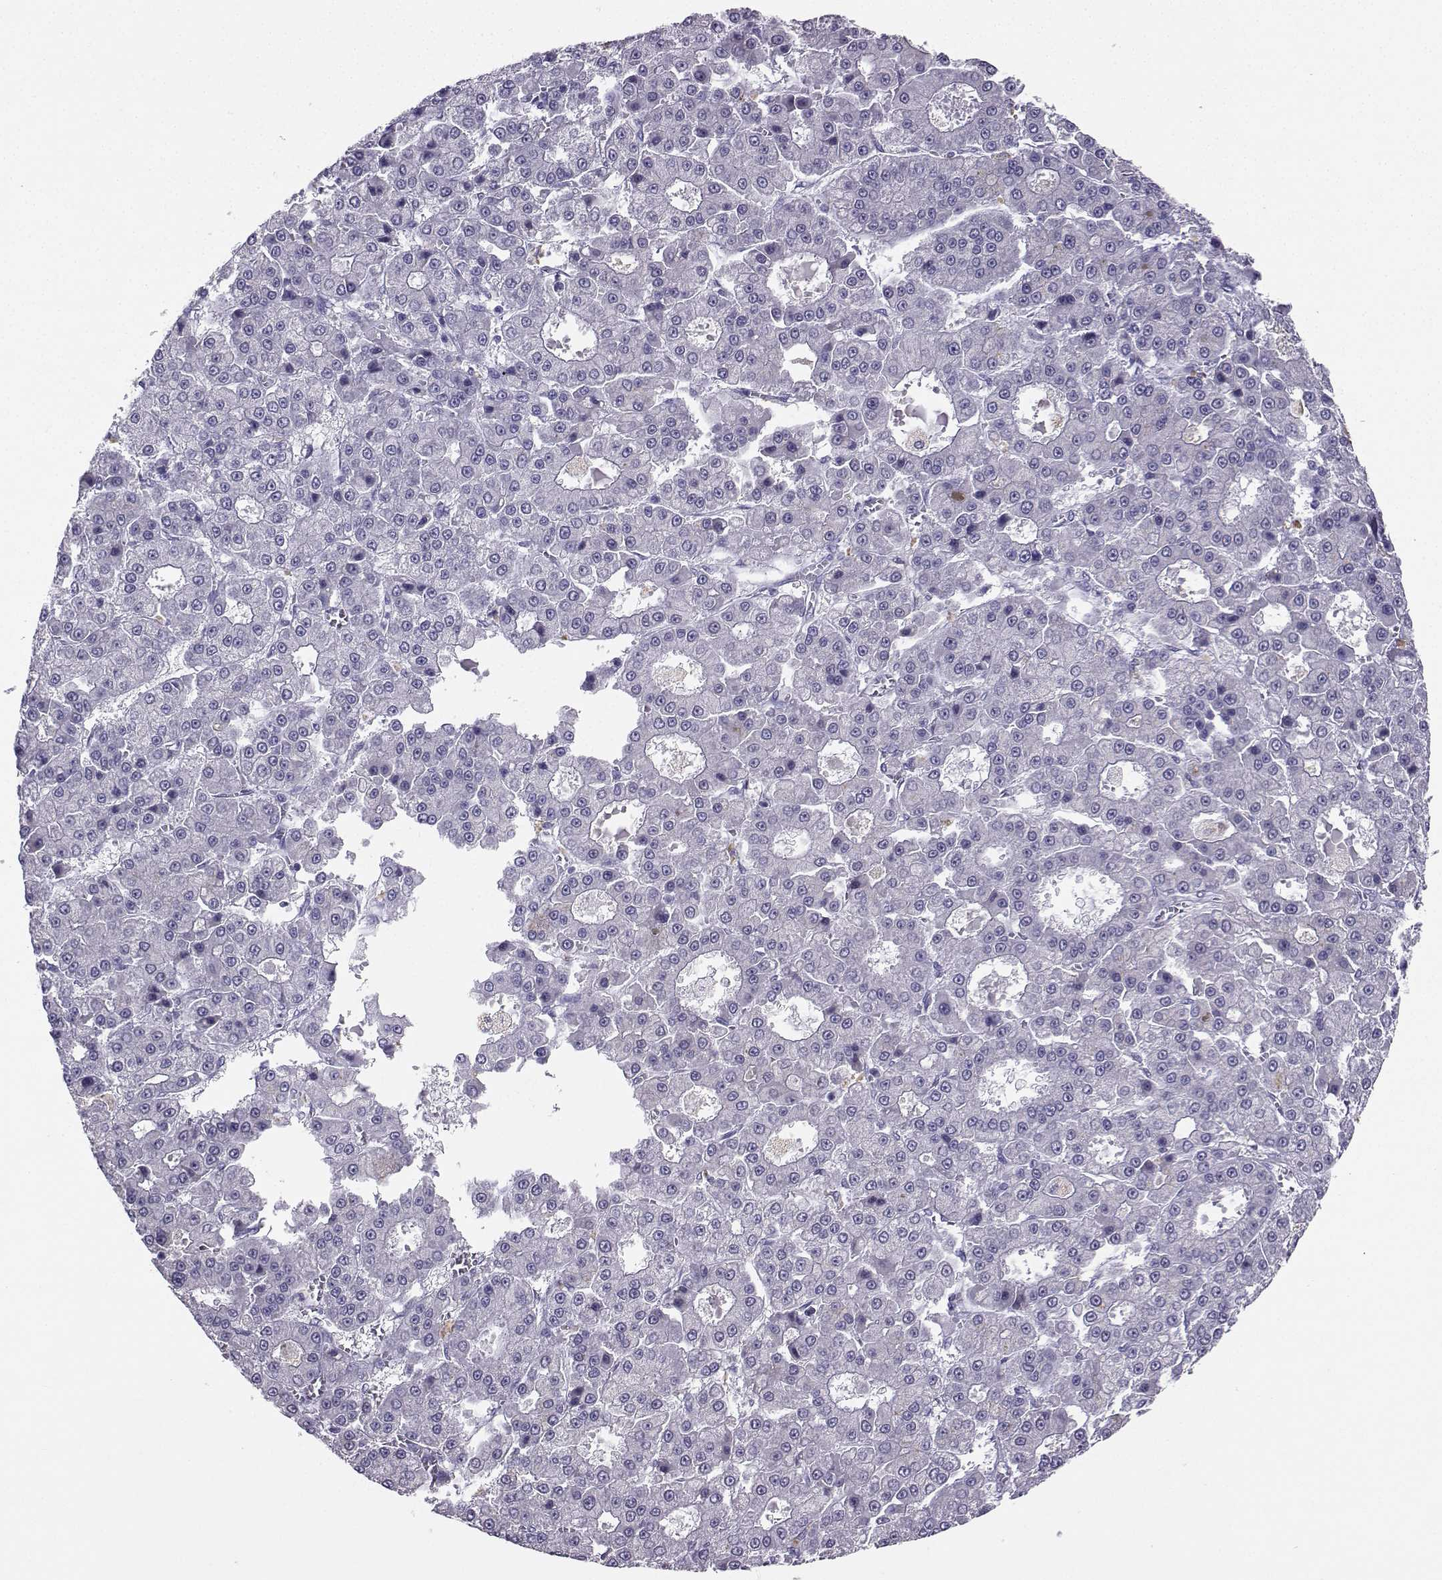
{"staining": {"intensity": "negative", "quantity": "none", "location": "none"}, "tissue": "liver cancer", "cell_type": "Tumor cells", "image_type": "cancer", "snomed": [{"axis": "morphology", "description": "Carcinoma, Hepatocellular, NOS"}, {"axis": "topography", "description": "Liver"}], "caption": "DAB (3,3'-diaminobenzidine) immunohistochemical staining of human liver cancer (hepatocellular carcinoma) demonstrates no significant staining in tumor cells.", "gene": "TBR1", "patient": {"sex": "male", "age": 70}}